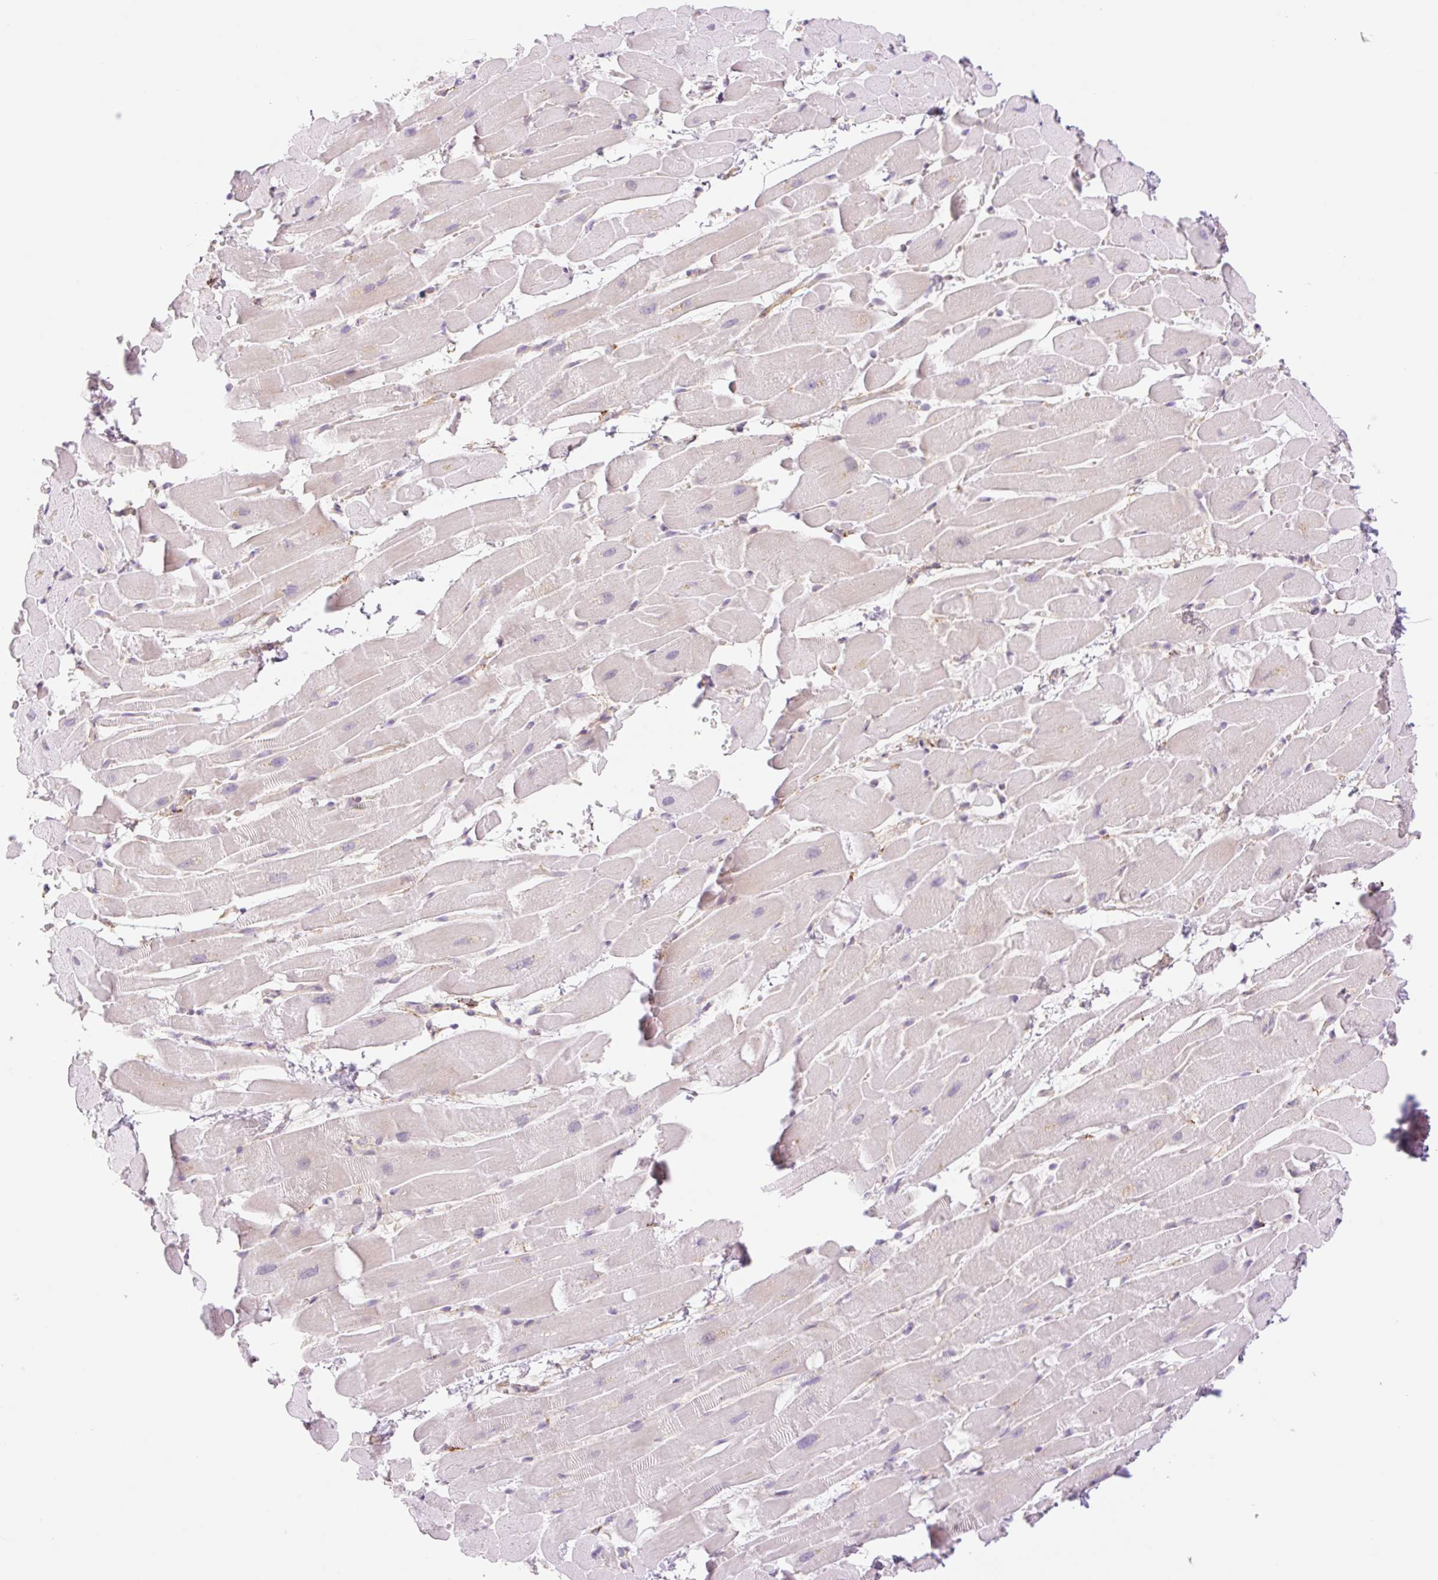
{"staining": {"intensity": "negative", "quantity": "none", "location": "none"}, "tissue": "heart muscle", "cell_type": "Cardiomyocytes", "image_type": "normal", "snomed": [{"axis": "morphology", "description": "Normal tissue, NOS"}, {"axis": "topography", "description": "Heart"}], "caption": "Cardiomyocytes are negative for brown protein staining in normal heart muscle. (Immunohistochemistry (ihc), brightfield microscopy, high magnification).", "gene": "COL5A1", "patient": {"sex": "male", "age": 37}}